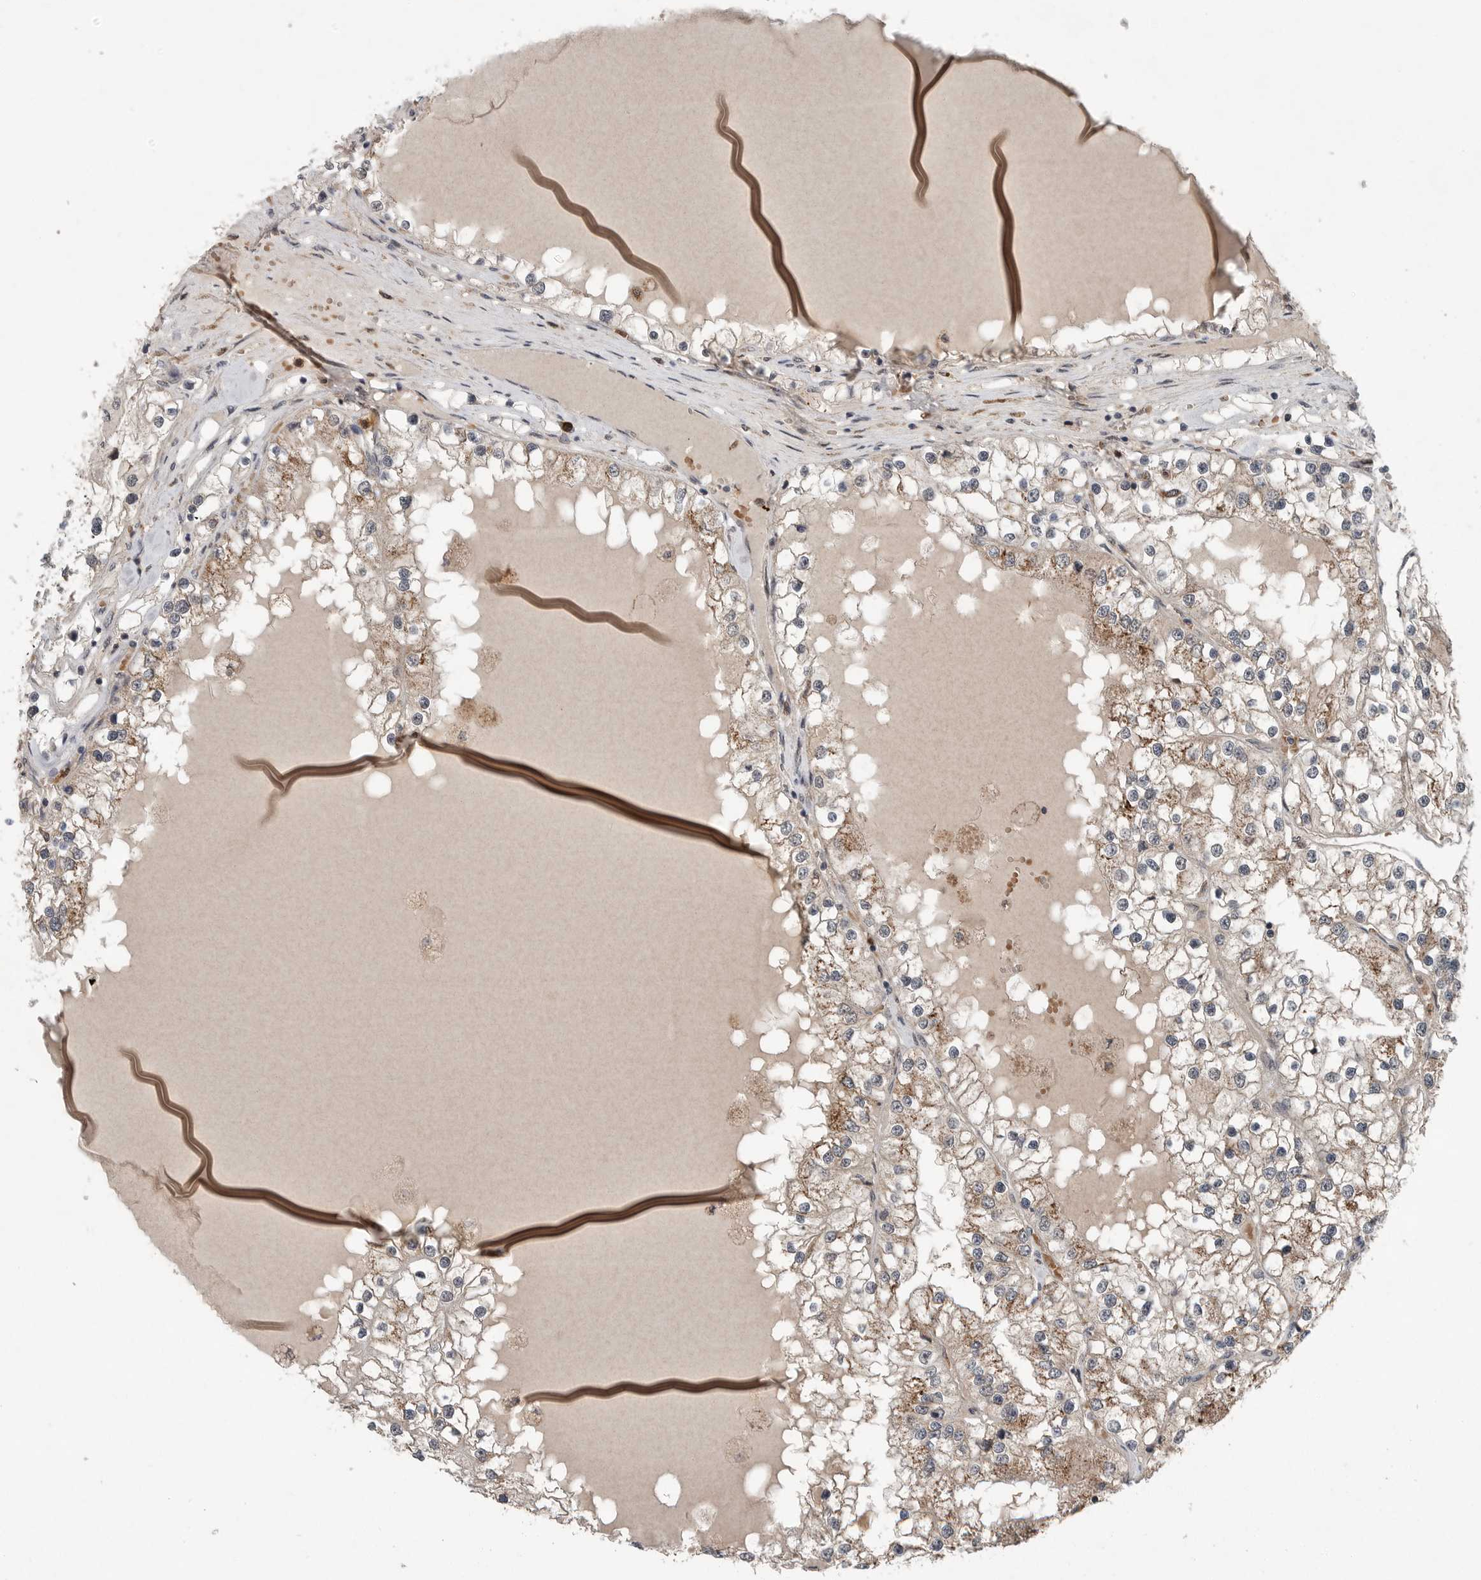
{"staining": {"intensity": "moderate", "quantity": "25%-75%", "location": "cytoplasmic/membranous"}, "tissue": "renal cancer", "cell_type": "Tumor cells", "image_type": "cancer", "snomed": [{"axis": "morphology", "description": "Adenocarcinoma, NOS"}, {"axis": "topography", "description": "Kidney"}], "caption": "DAB immunohistochemical staining of renal cancer displays moderate cytoplasmic/membranous protein expression in approximately 25%-75% of tumor cells. The staining was performed using DAB (3,3'-diaminobenzidine), with brown indicating positive protein expression. Nuclei are stained blue with hematoxylin.", "gene": "SCP2", "patient": {"sex": "male", "age": 68}}